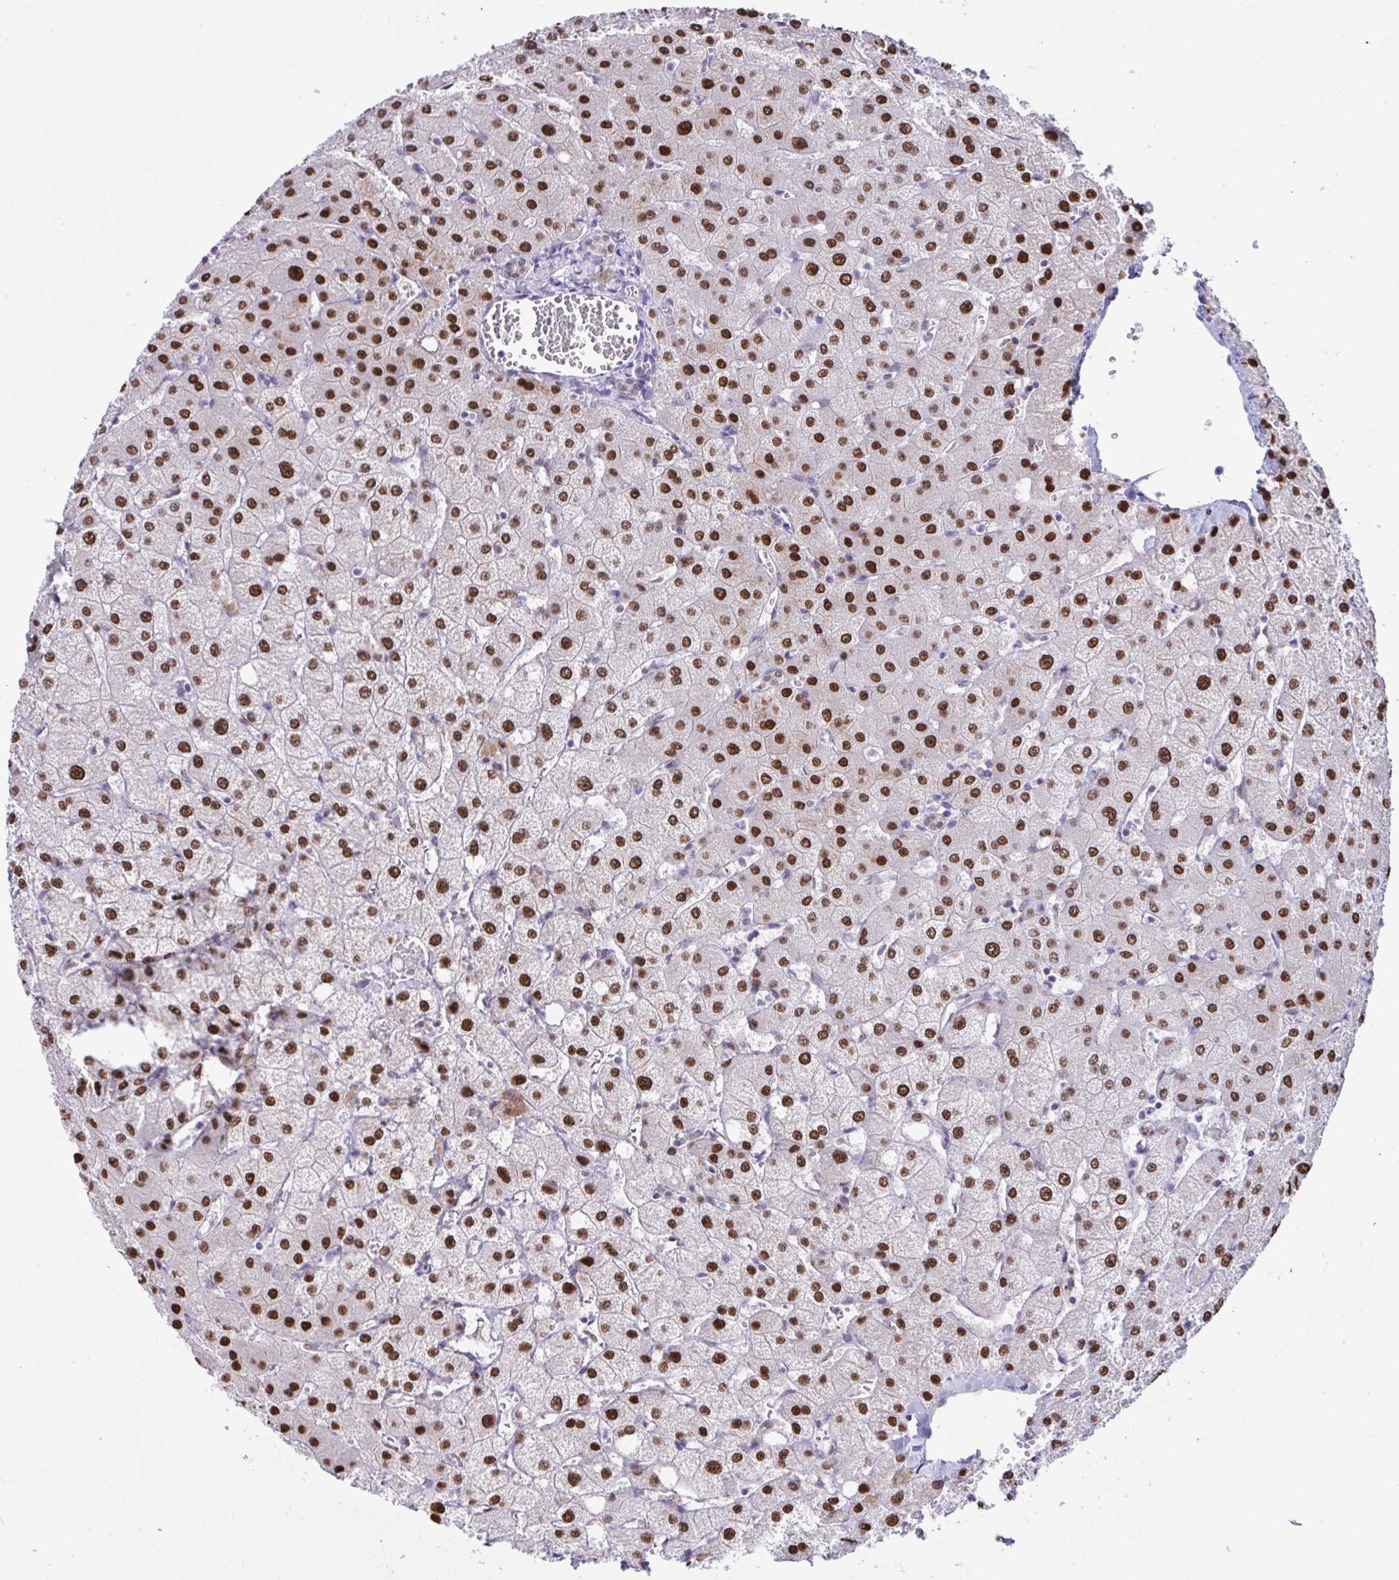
{"staining": {"intensity": "negative", "quantity": "none", "location": "none"}, "tissue": "liver", "cell_type": "Cholangiocytes", "image_type": "normal", "snomed": [{"axis": "morphology", "description": "Normal tissue, NOS"}, {"axis": "topography", "description": "Liver"}], "caption": "An IHC image of unremarkable liver is shown. There is no staining in cholangiocytes of liver.", "gene": "SCLY", "patient": {"sex": "female", "age": 54}}